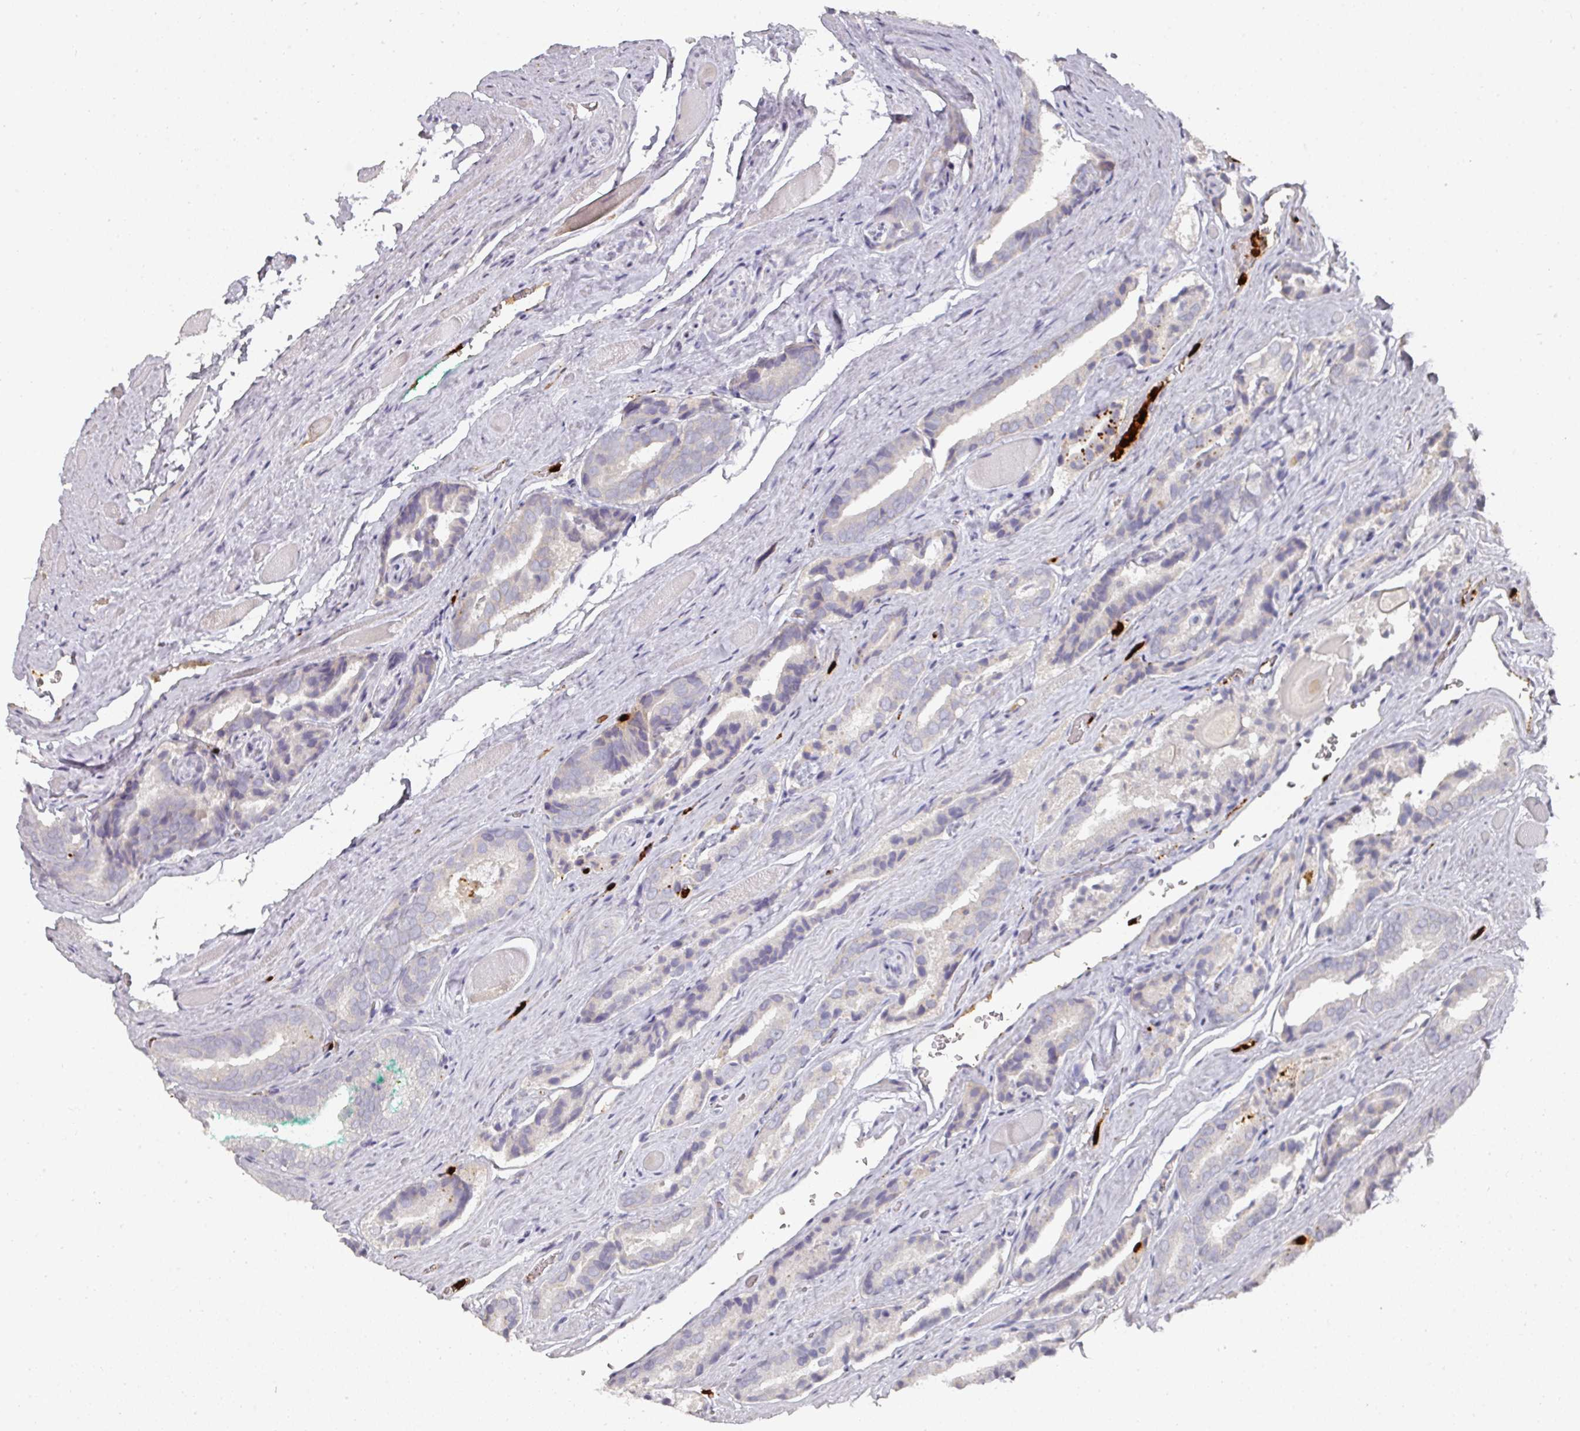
{"staining": {"intensity": "negative", "quantity": "none", "location": "none"}, "tissue": "prostate cancer", "cell_type": "Tumor cells", "image_type": "cancer", "snomed": [{"axis": "morphology", "description": "Adenocarcinoma, High grade"}, {"axis": "topography", "description": "Prostate"}], "caption": "IHC of prostate high-grade adenocarcinoma reveals no expression in tumor cells.", "gene": "CAMP", "patient": {"sex": "male", "age": 72}}